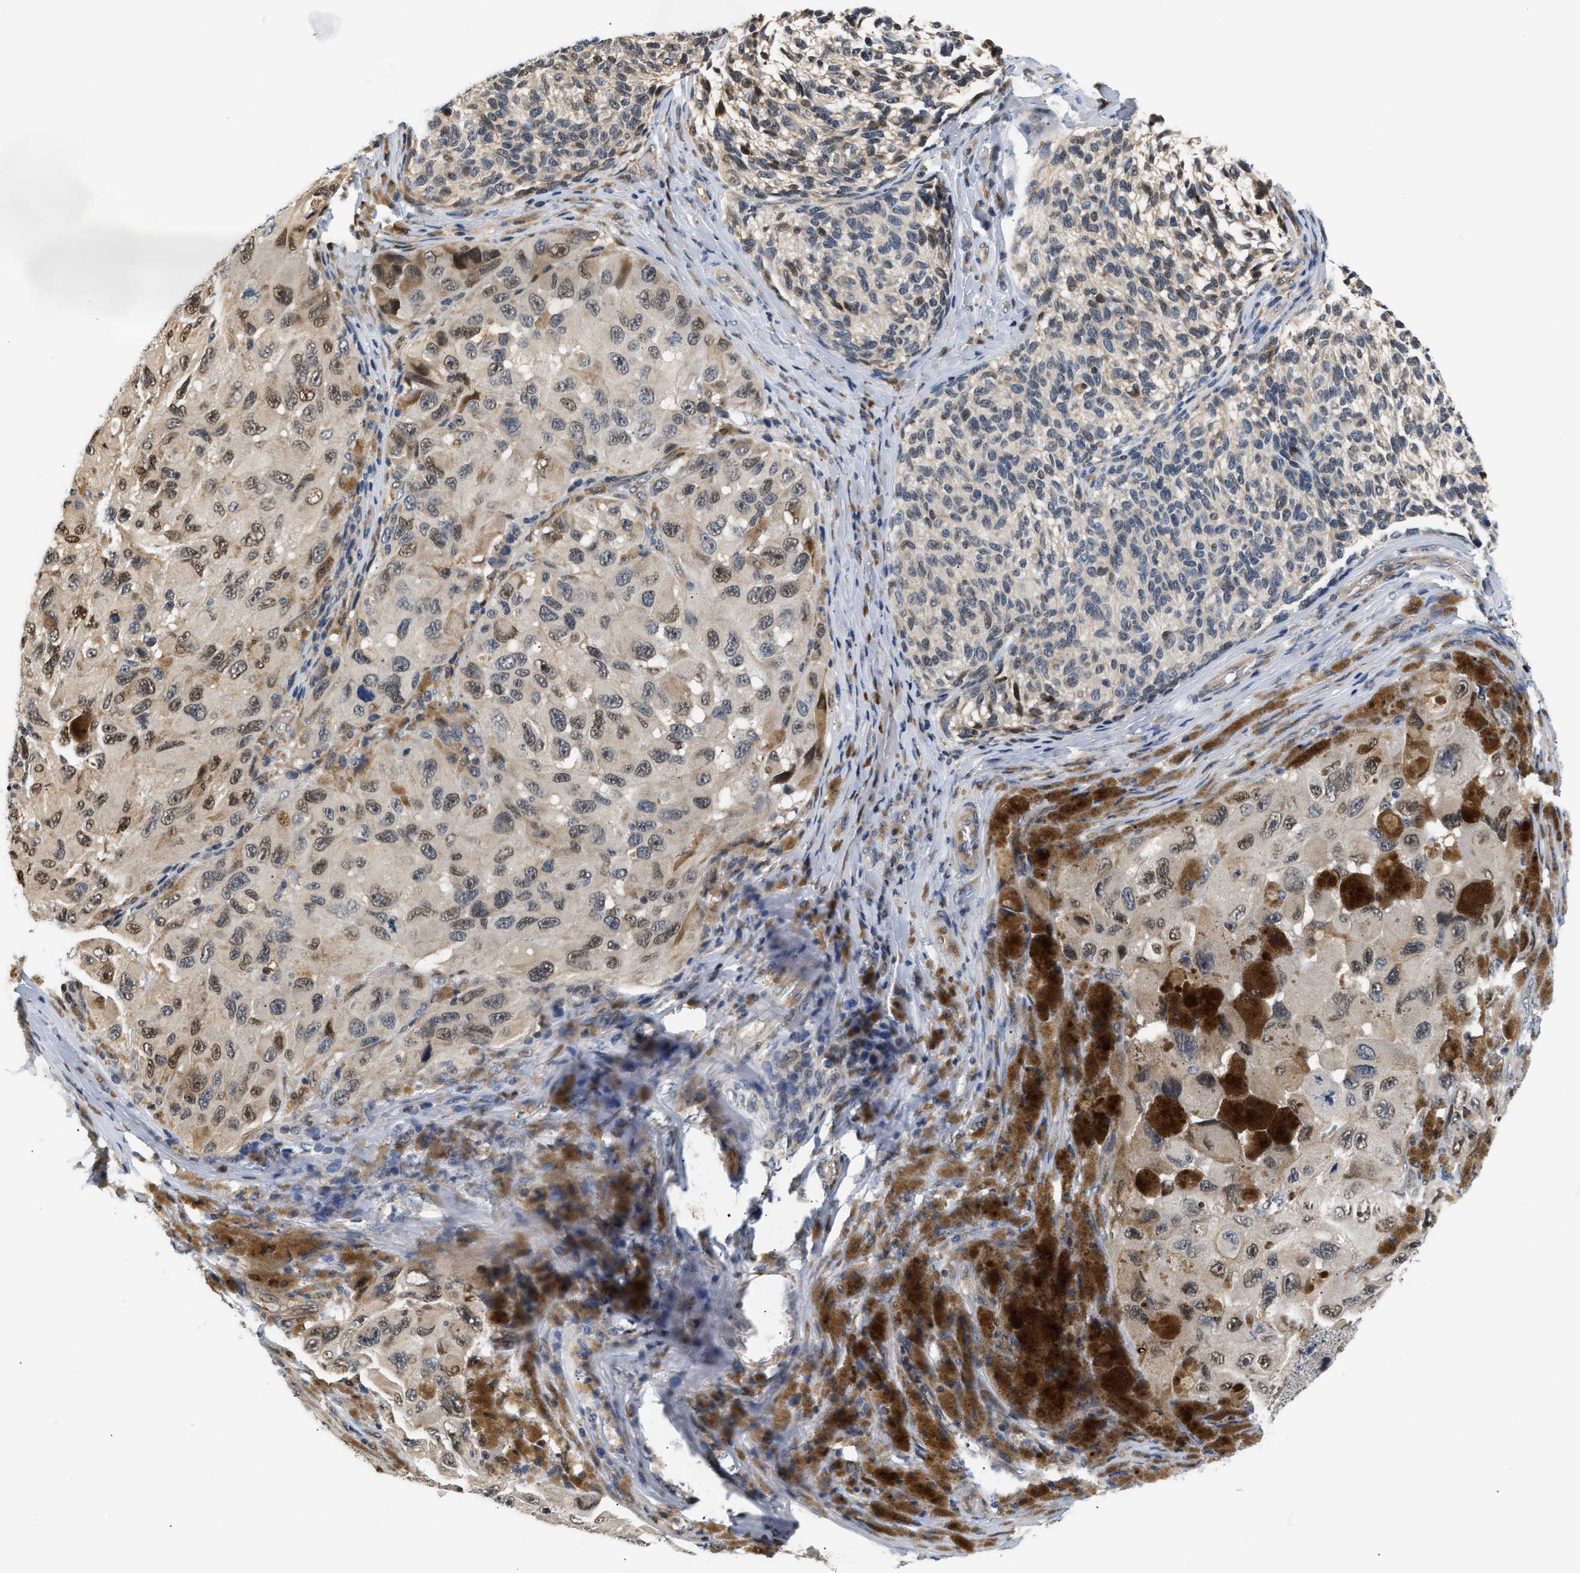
{"staining": {"intensity": "weak", "quantity": "25%-75%", "location": "cytoplasmic/membranous,nuclear"}, "tissue": "melanoma", "cell_type": "Tumor cells", "image_type": "cancer", "snomed": [{"axis": "morphology", "description": "Malignant melanoma, NOS"}, {"axis": "topography", "description": "Skin"}], "caption": "Immunohistochemical staining of human malignant melanoma reveals weak cytoplasmic/membranous and nuclear protein expression in approximately 25%-75% of tumor cells. (DAB (3,3'-diaminobenzidine) IHC, brown staining for protein, blue staining for nuclei).", "gene": "TNIP2", "patient": {"sex": "female", "age": 73}}